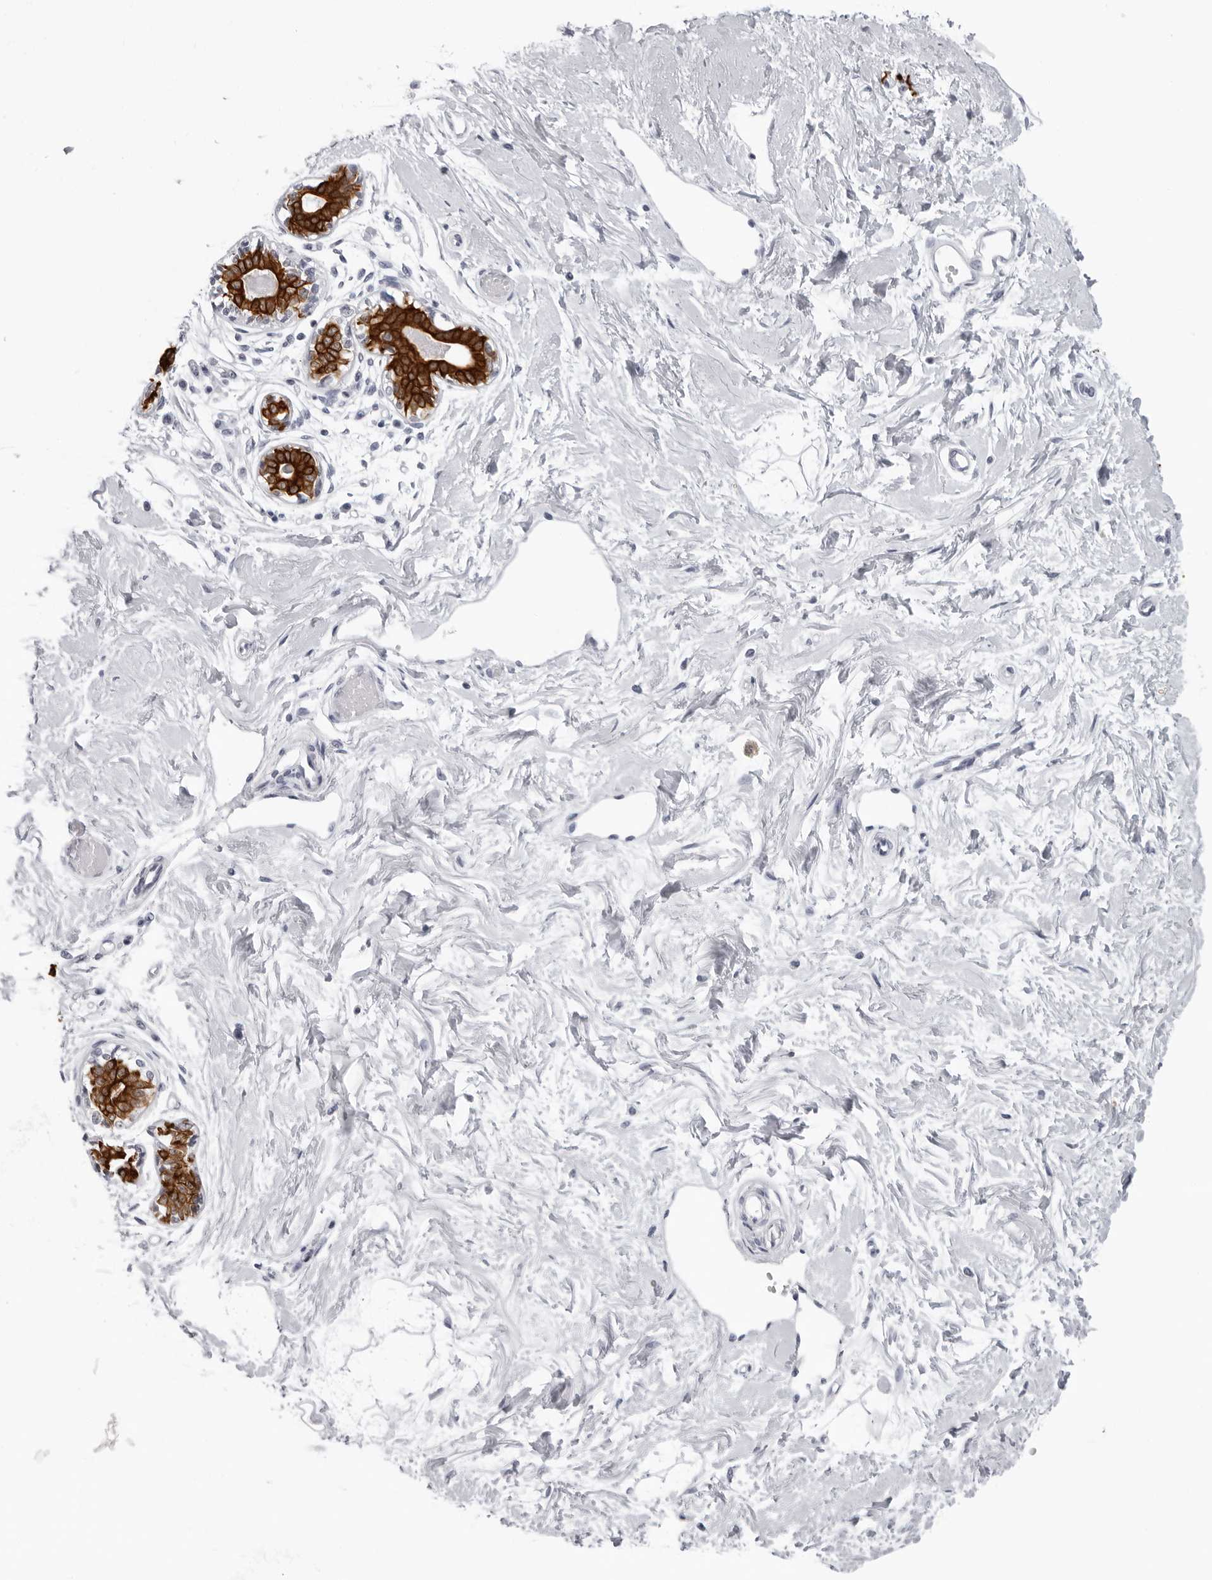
{"staining": {"intensity": "negative", "quantity": "none", "location": "none"}, "tissue": "breast", "cell_type": "Adipocytes", "image_type": "normal", "snomed": [{"axis": "morphology", "description": "Normal tissue, NOS"}, {"axis": "topography", "description": "Breast"}], "caption": "A photomicrograph of human breast is negative for staining in adipocytes. (Brightfield microscopy of DAB immunohistochemistry at high magnification).", "gene": "CCDC28B", "patient": {"sex": "female", "age": 45}}